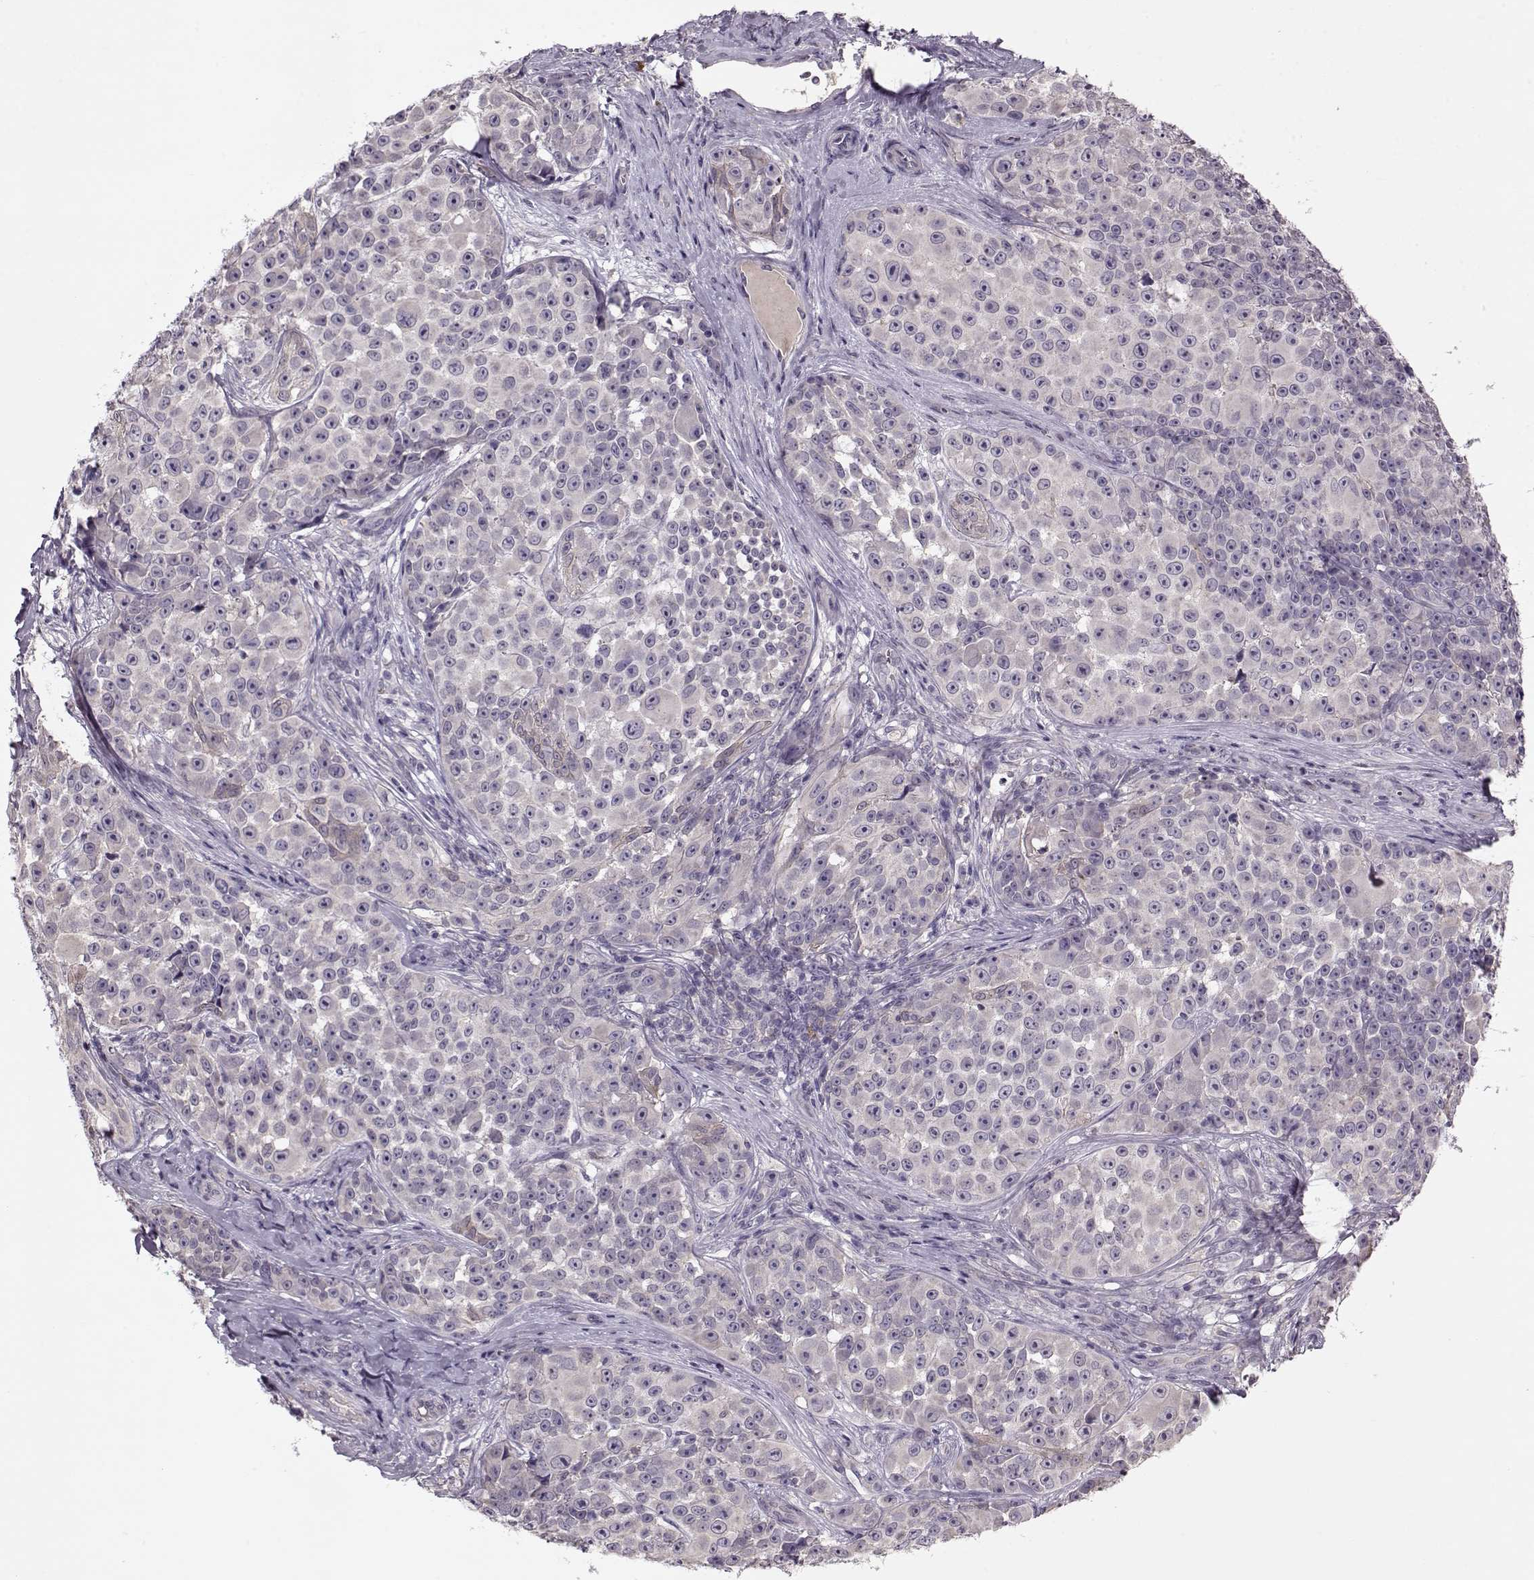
{"staining": {"intensity": "negative", "quantity": "none", "location": "none"}, "tissue": "melanoma", "cell_type": "Tumor cells", "image_type": "cancer", "snomed": [{"axis": "morphology", "description": "Malignant melanoma, NOS"}, {"axis": "topography", "description": "Skin"}], "caption": "Tumor cells show no significant staining in melanoma. The staining is performed using DAB brown chromogen with nuclei counter-stained in using hematoxylin.", "gene": "ACOT11", "patient": {"sex": "female", "age": 88}}